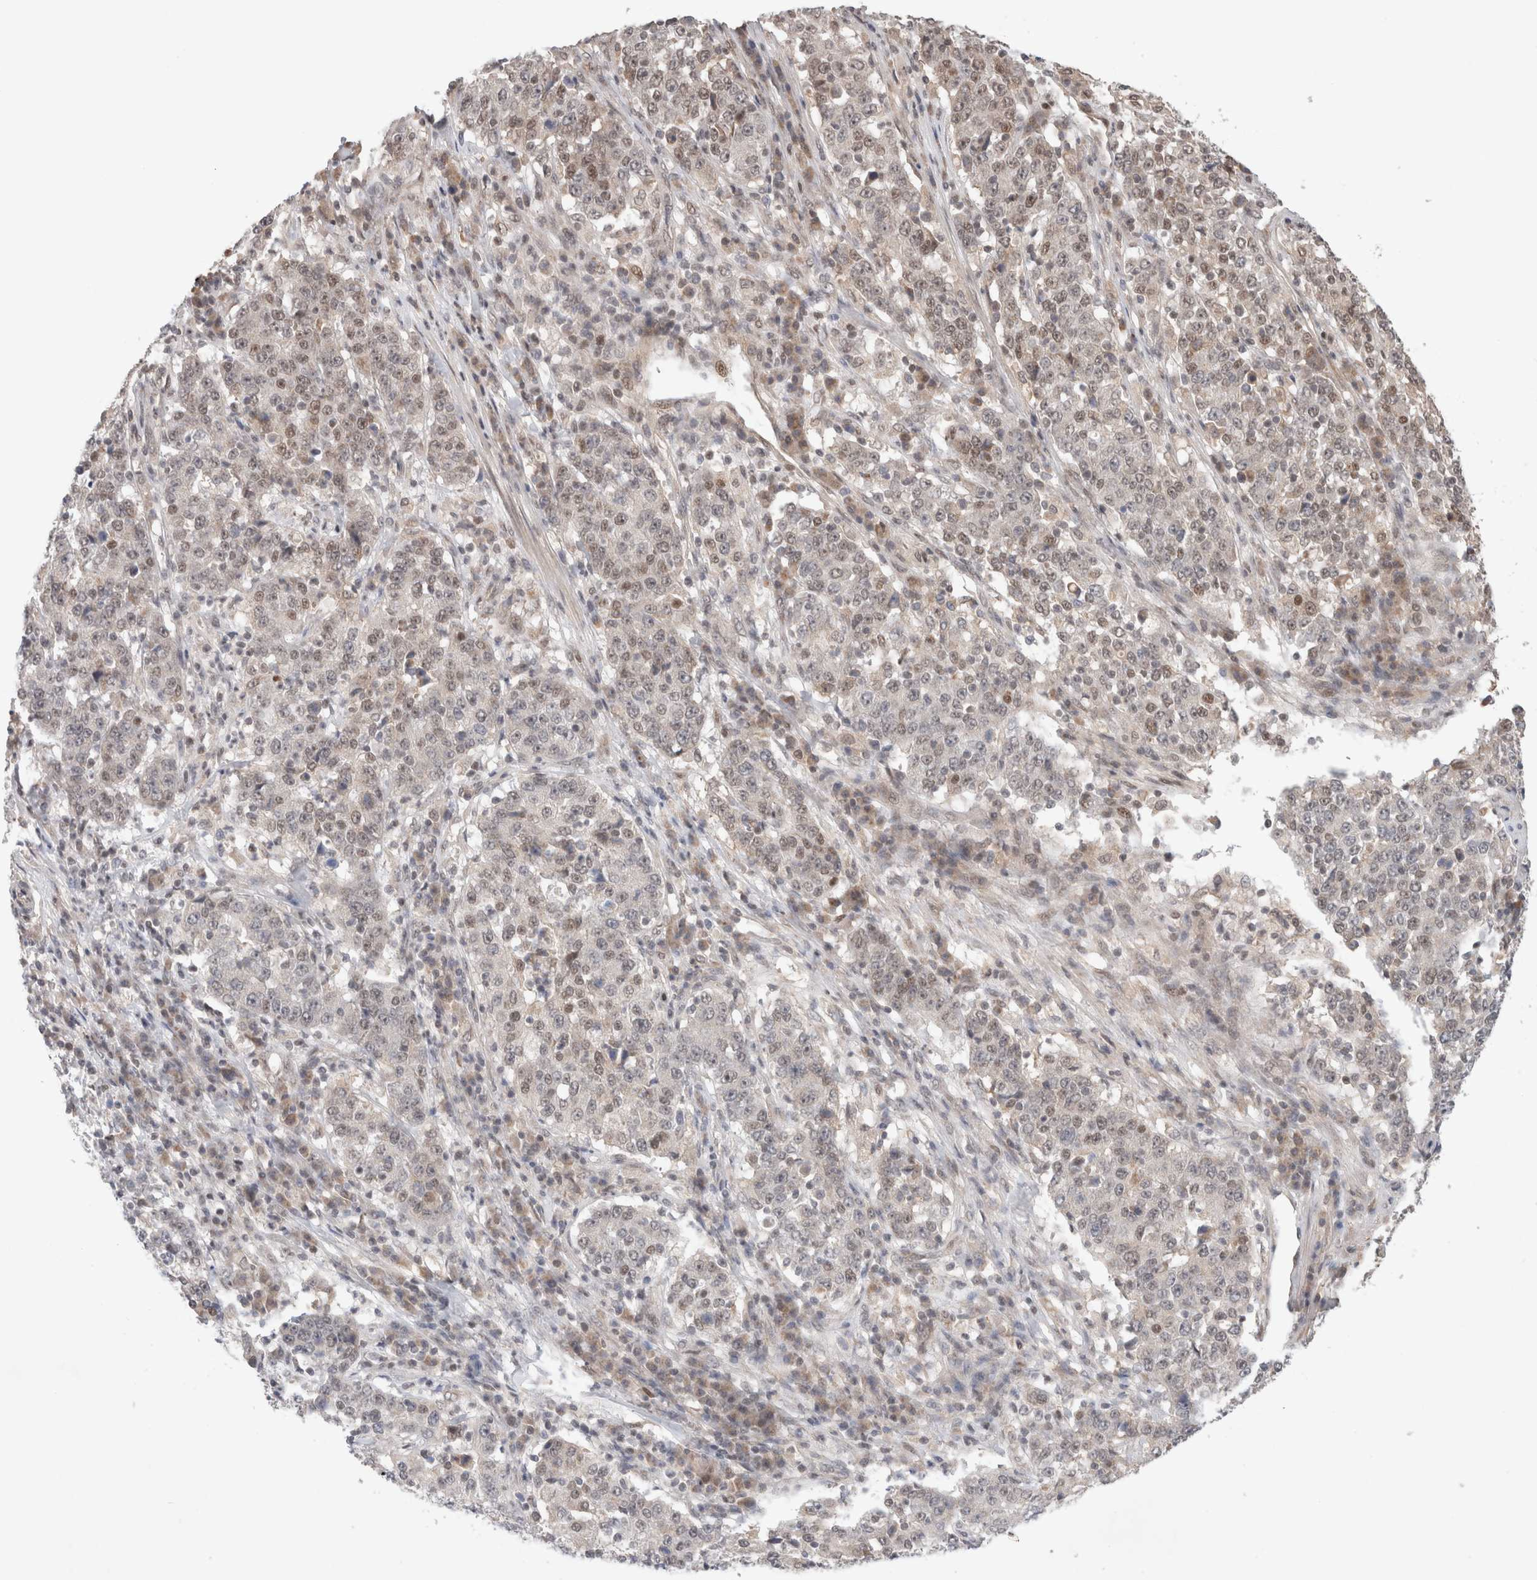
{"staining": {"intensity": "weak", "quantity": "25%-75%", "location": "nuclear"}, "tissue": "stomach cancer", "cell_type": "Tumor cells", "image_type": "cancer", "snomed": [{"axis": "morphology", "description": "Adenocarcinoma, NOS"}, {"axis": "topography", "description": "Stomach"}], "caption": "Stomach adenocarcinoma stained with DAB IHC exhibits low levels of weak nuclear expression in about 25%-75% of tumor cells. The staining was performed using DAB, with brown indicating positive protein expression. Nuclei are stained blue with hematoxylin.", "gene": "SYDE2", "patient": {"sex": "male", "age": 59}}